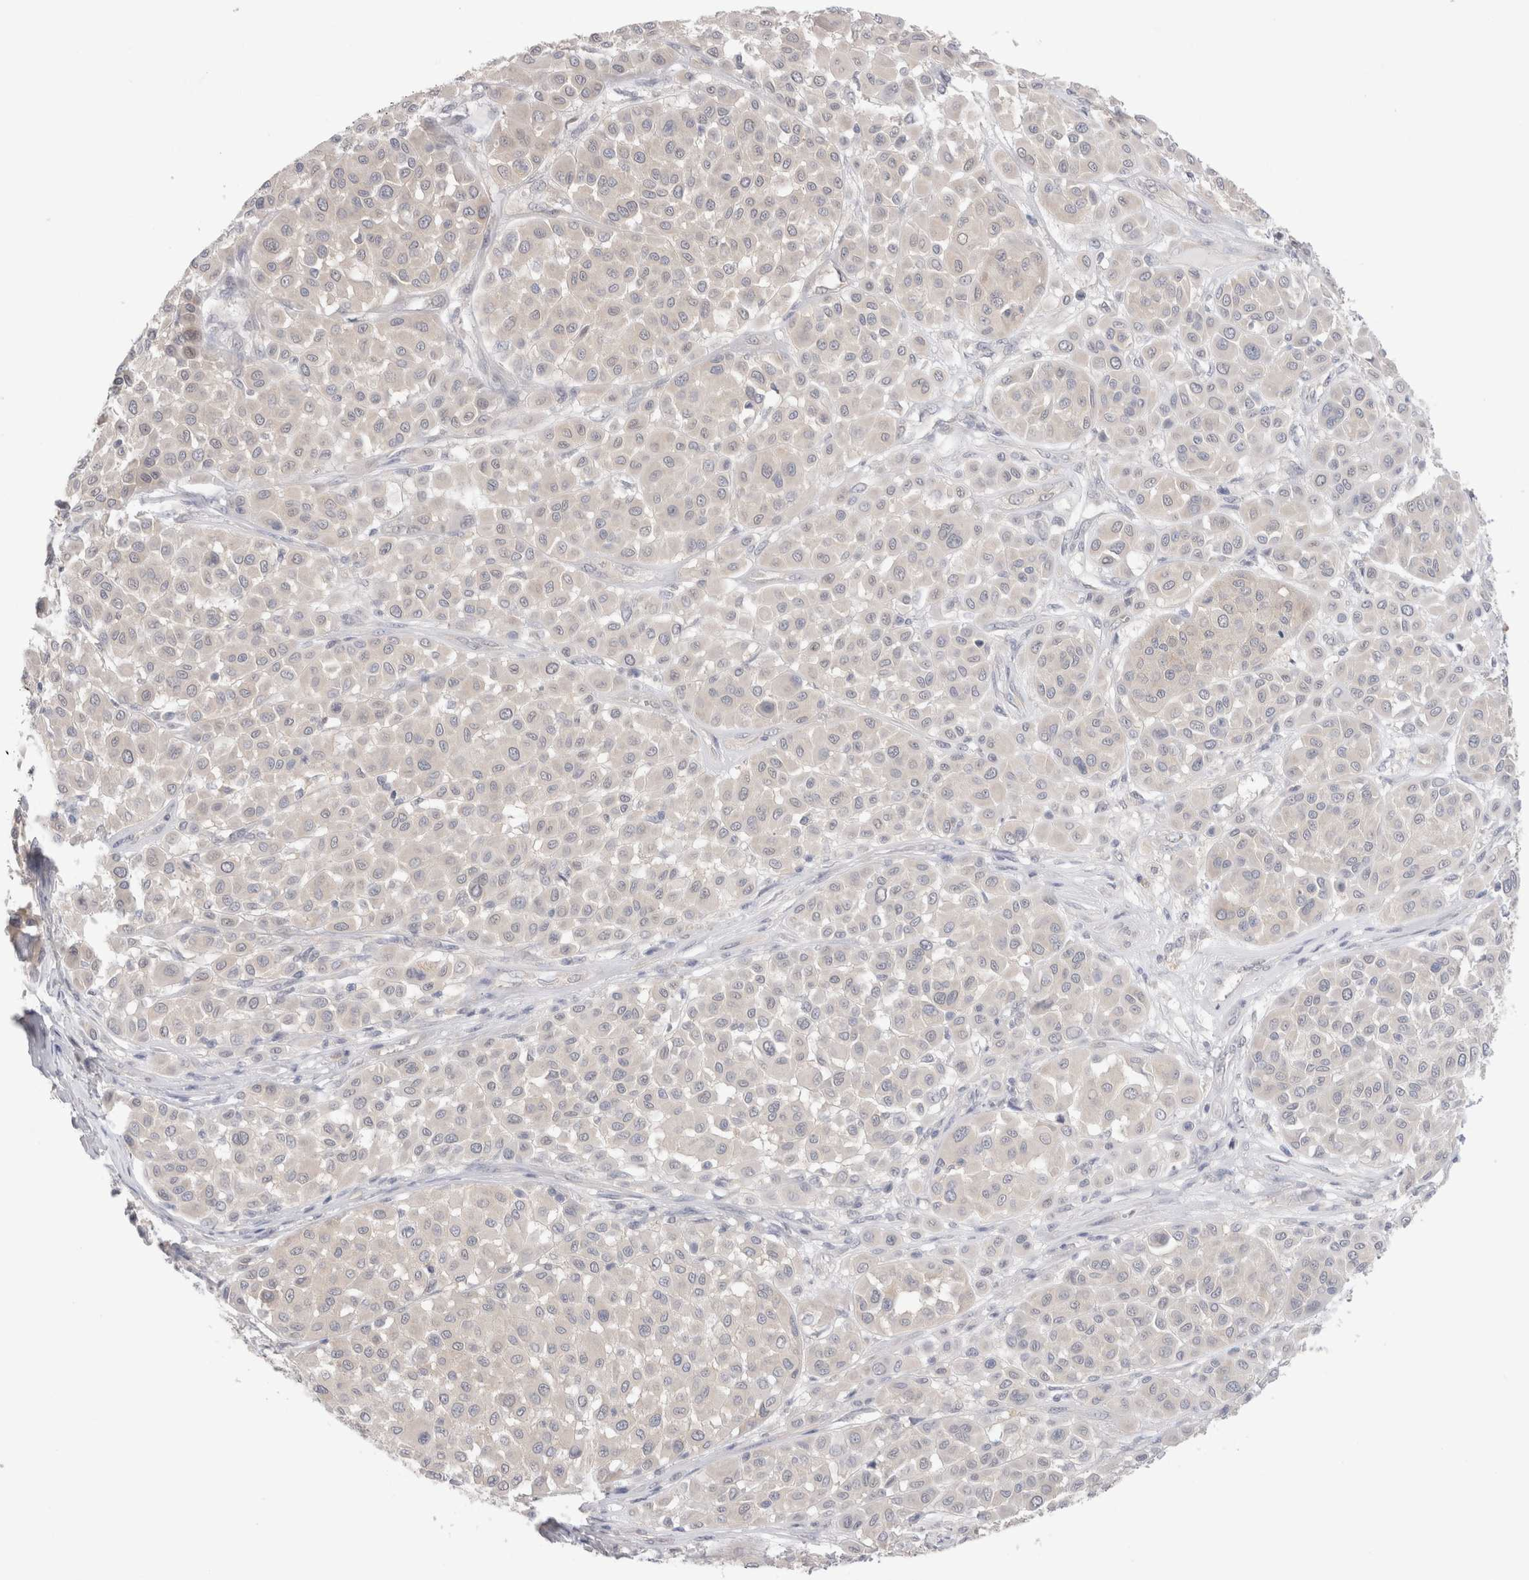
{"staining": {"intensity": "negative", "quantity": "none", "location": "none"}, "tissue": "melanoma", "cell_type": "Tumor cells", "image_type": "cancer", "snomed": [{"axis": "morphology", "description": "Malignant melanoma, Metastatic site"}, {"axis": "topography", "description": "Soft tissue"}], "caption": "Immunohistochemical staining of human malignant melanoma (metastatic site) reveals no significant expression in tumor cells.", "gene": "NDOR1", "patient": {"sex": "male", "age": 41}}